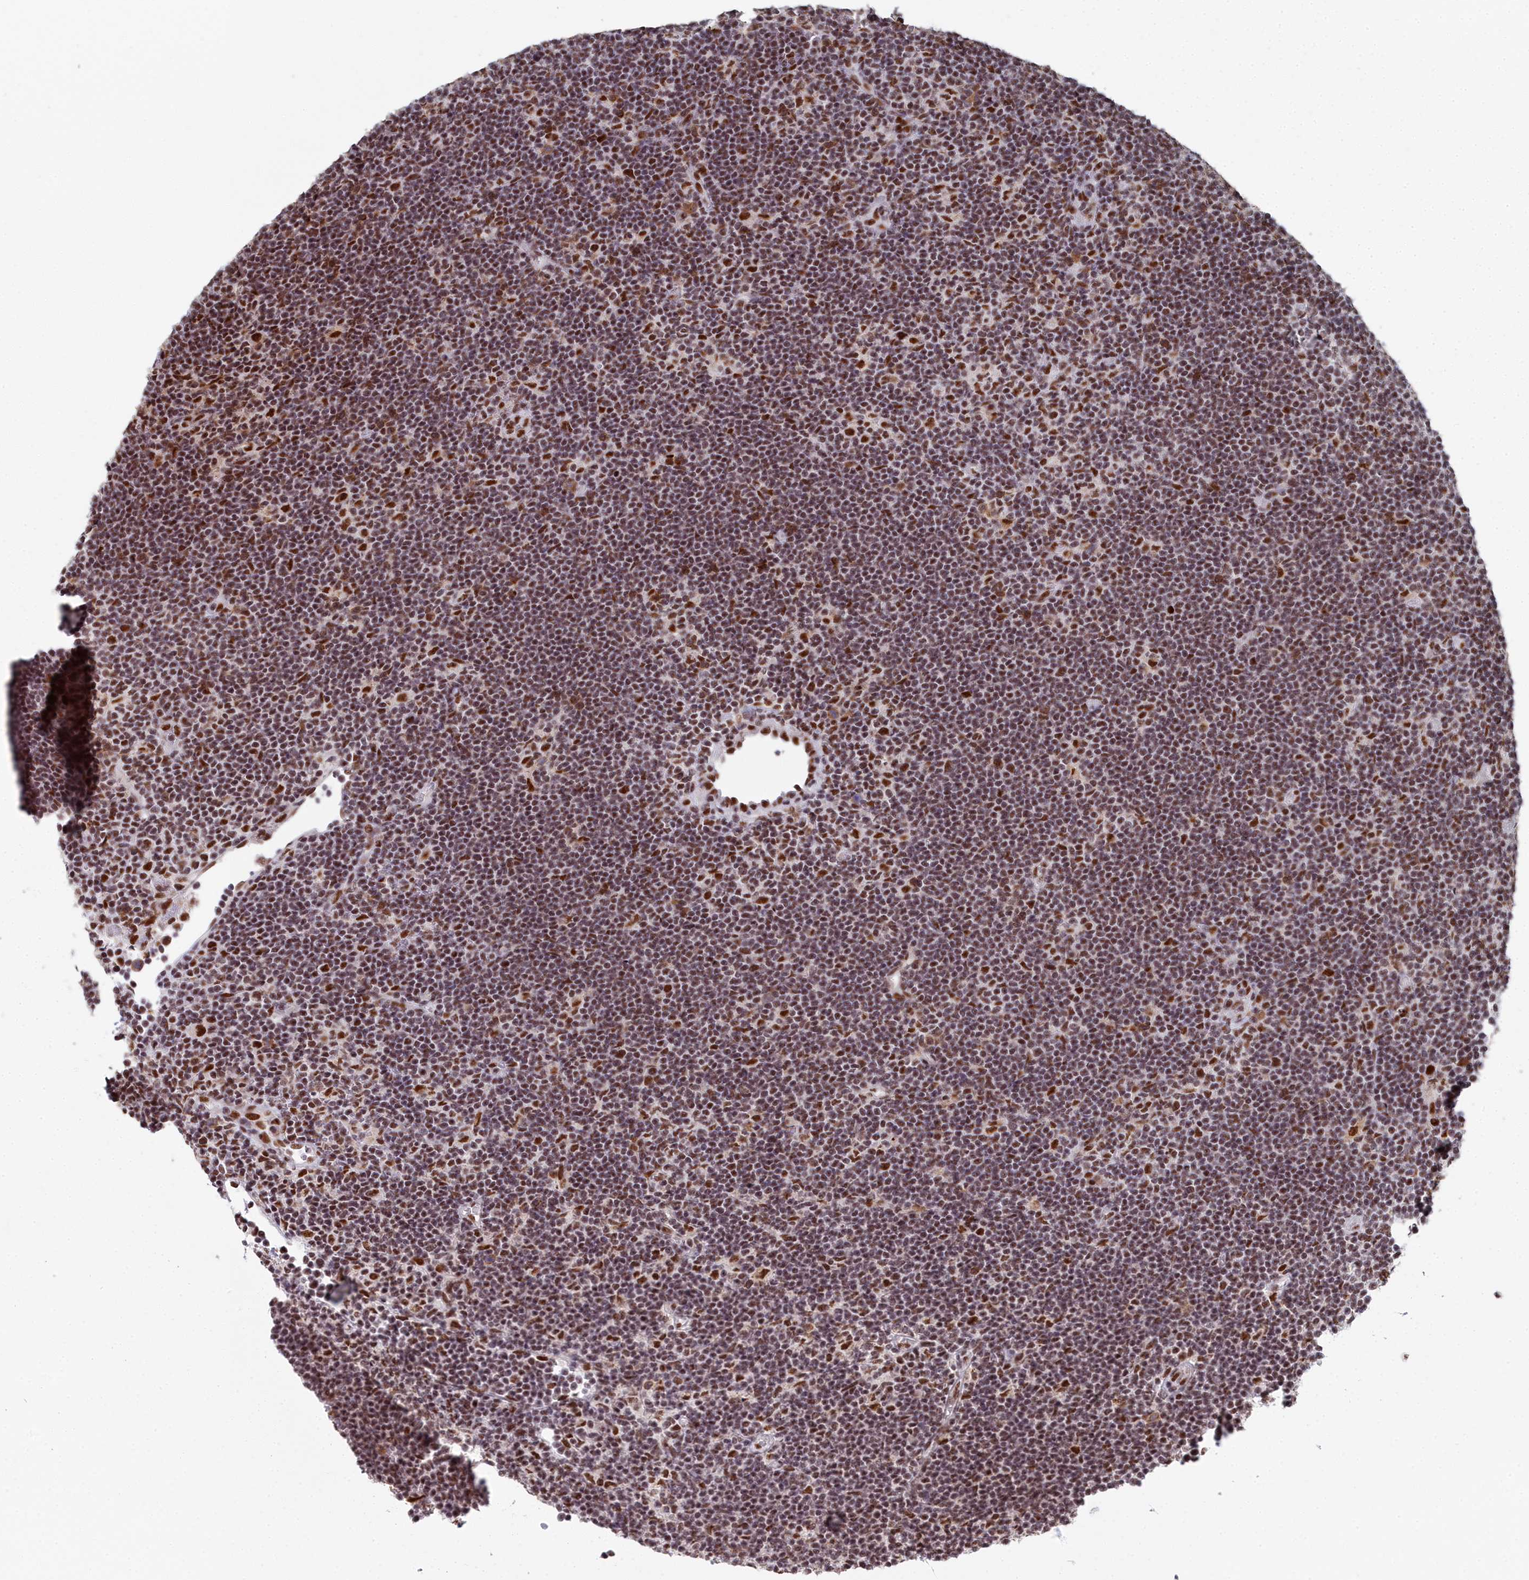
{"staining": {"intensity": "moderate", "quantity": ">75%", "location": "nuclear"}, "tissue": "lymphoma", "cell_type": "Tumor cells", "image_type": "cancer", "snomed": [{"axis": "morphology", "description": "Hodgkin's disease, NOS"}, {"axis": "topography", "description": "Lymph node"}], "caption": "Protein expression analysis of Hodgkin's disease displays moderate nuclear staining in about >75% of tumor cells.", "gene": "SF3B3", "patient": {"sex": "female", "age": 57}}